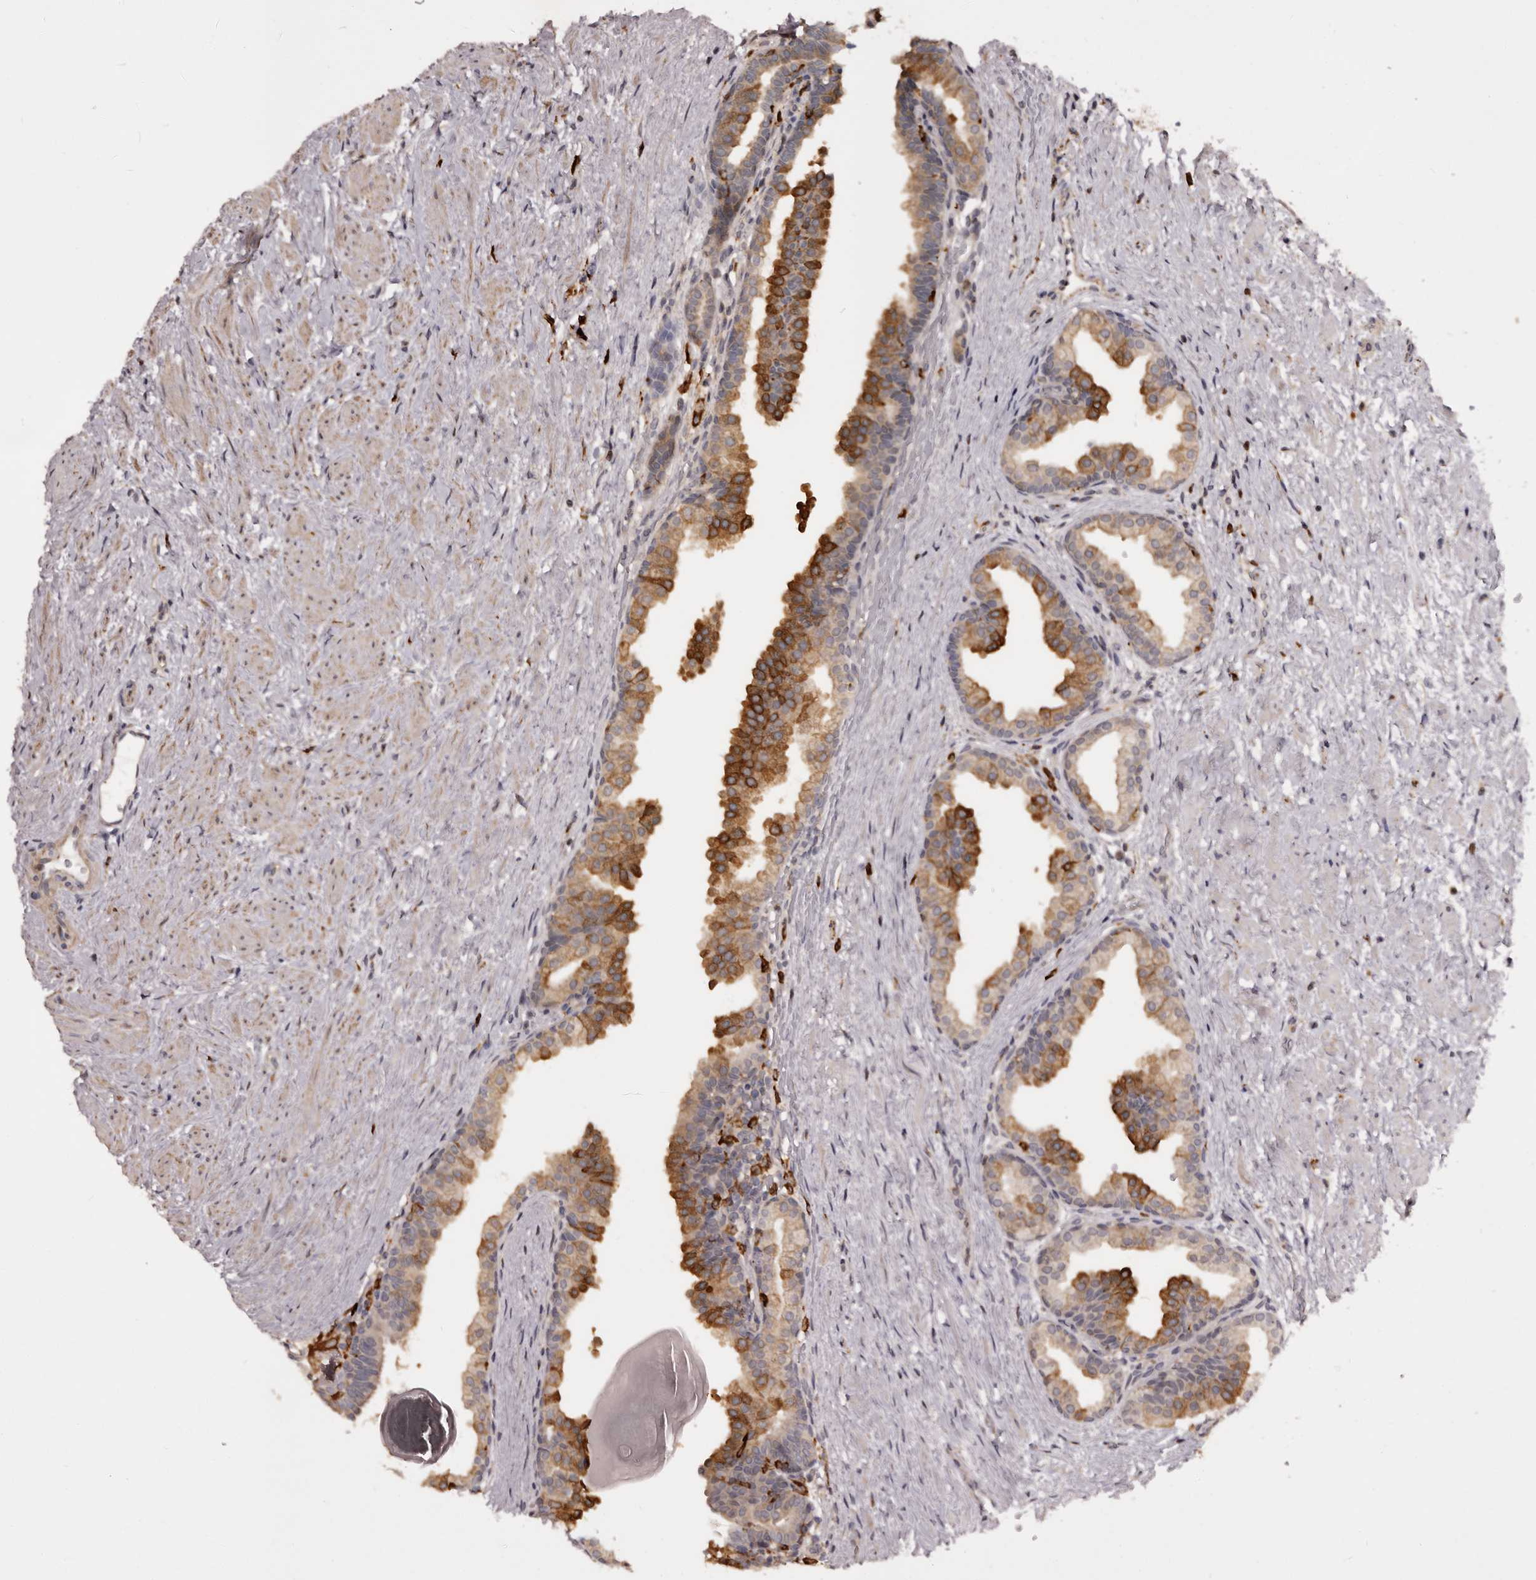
{"staining": {"intensity": "strong", "quantity": "25%-75%", "location": "cytoplasmic/membranous"}, "tissue": "prostate", "cell_type": "Glandular cells", "image_type": "normal", "snomed": [{"axis": "morphology", "description": "Normal tissue, NOS"}, {"axis": "topography", "description": "Prostate"}], "caption": "Protein expression analysis of normal human prostate reveals strong cytoplasmic/membranous positivity in approximately 25%-75% of glandular cells.", "gene": "TNNI1", "patient": {"sex": "male", "age": 48}}